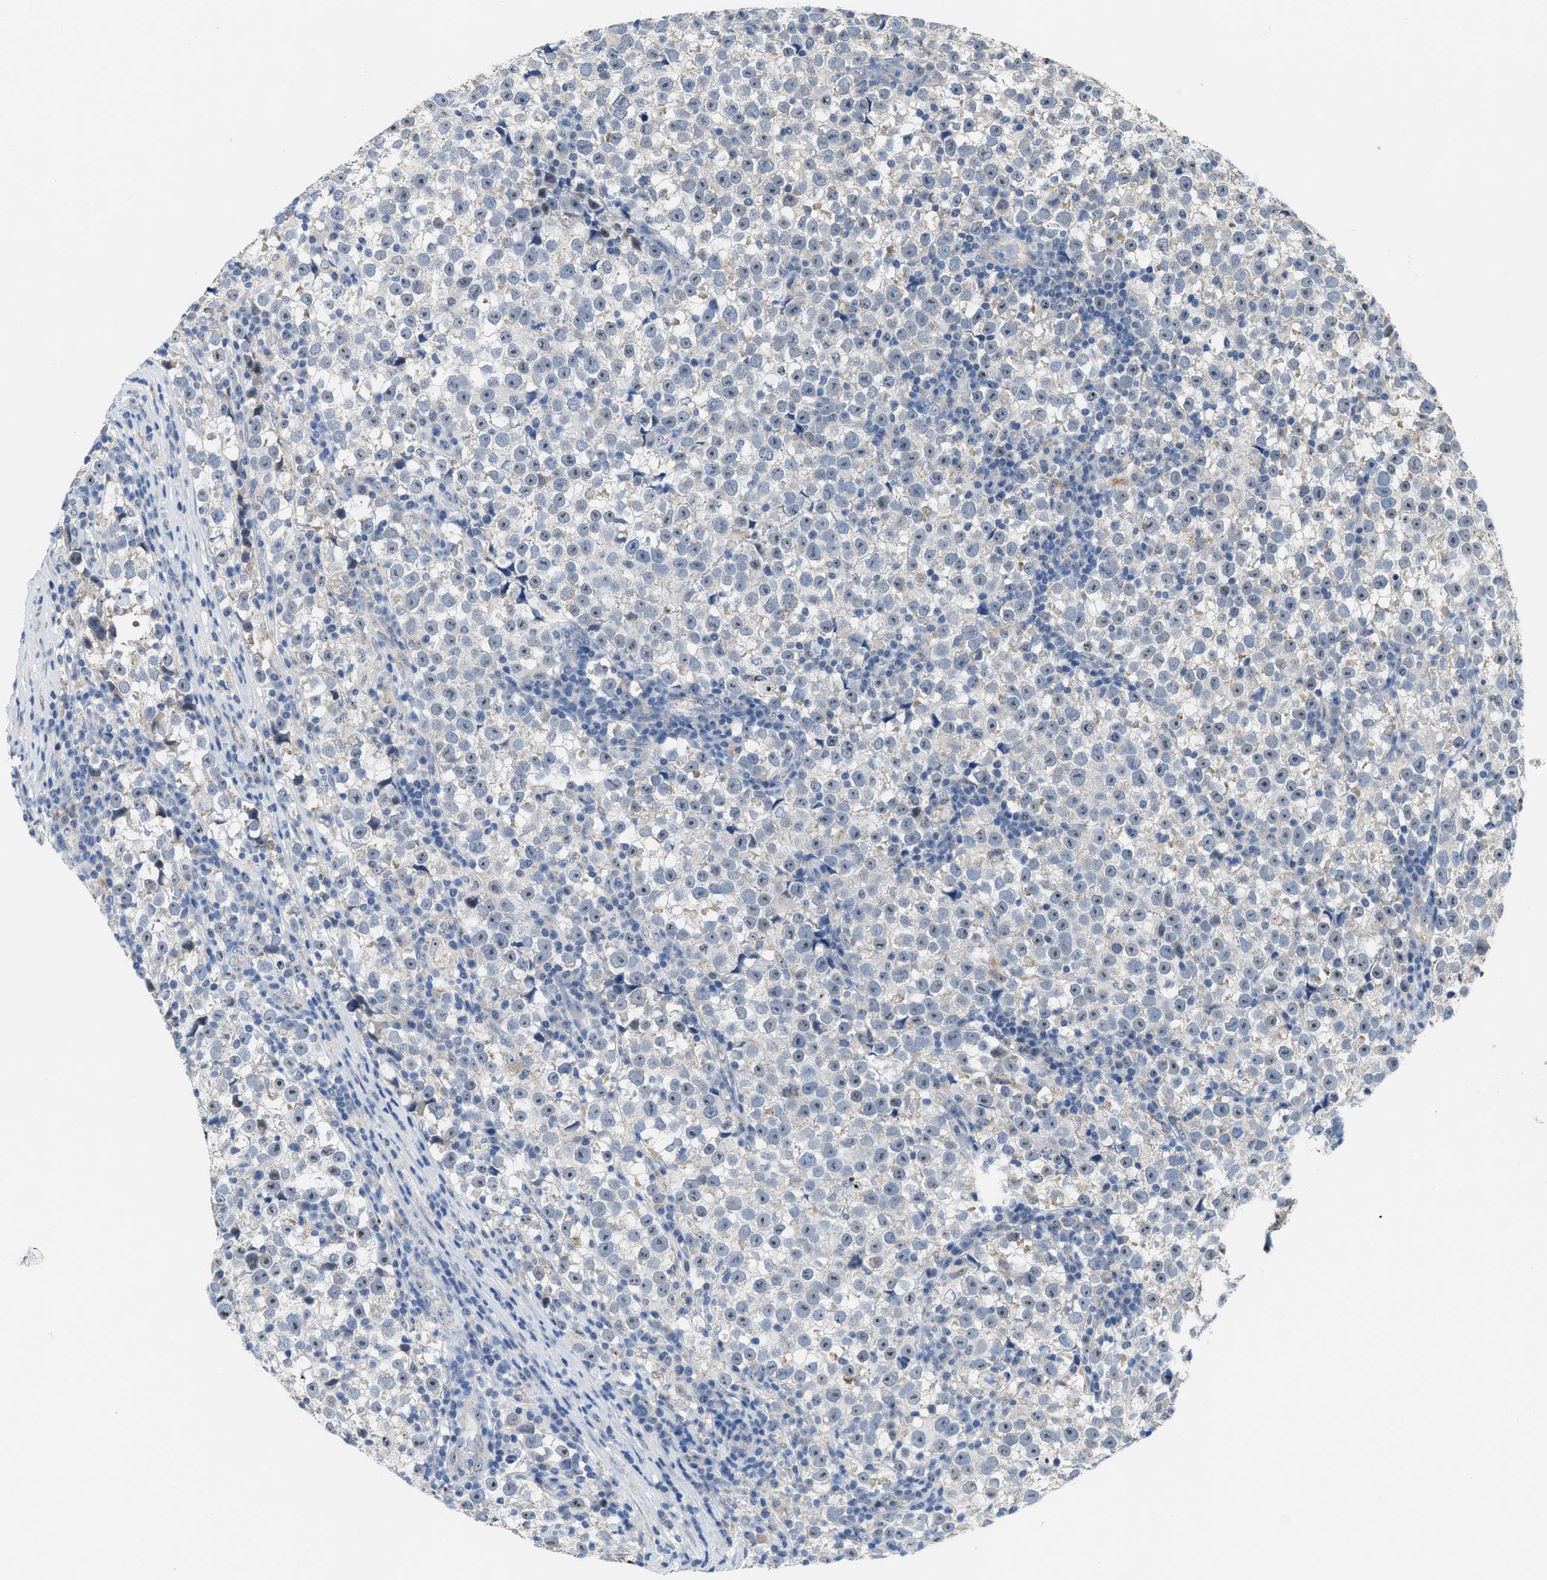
{"staining": {"intensity": "weak", "quantity": "<25%", "location": "nuclear"}, "tissue": "testis cancer", "cell_type": "Tumor cells", "image_type": "cancer", "snomed": [{"axis": "morphology", "description": "Normal tissue, NOS"}, {"axis": "morphology", "description": "Seminoma, NOS"}, {"axis": "topography", "description": "Testis"}], "caption": "DAB (3,3'-diaminobenzidine) immunohistochemical staining of human seminoma (testis) shows no significant positivity in tumor cells.", "gene": "ZNF783", "patient": {"sex": "male", "age": 43}}